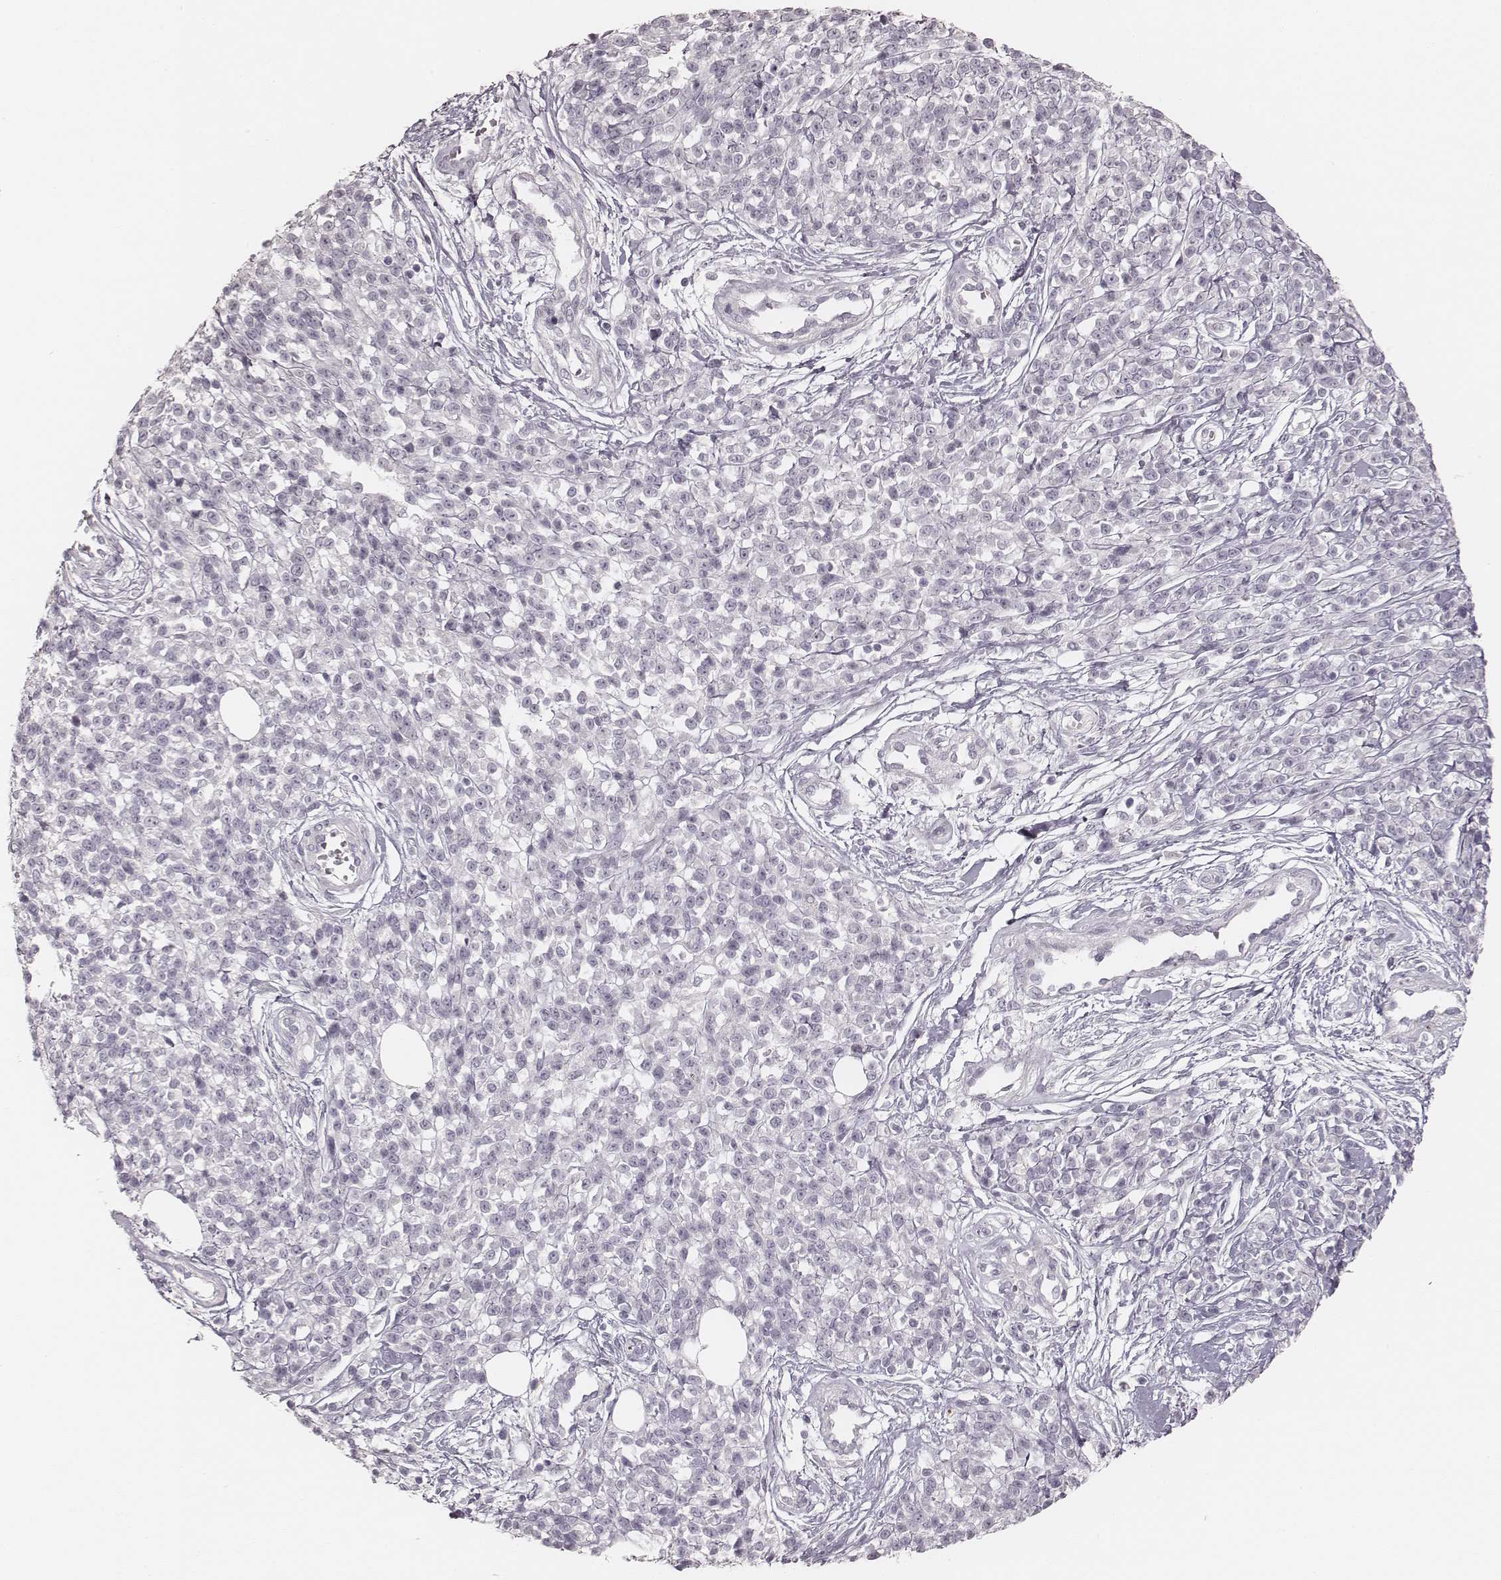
{"staining": {"intensity": "negative", "quantity": "none", "location": "none"}, "tissue": "melanoma", "cell_type": "Tumor cells", "image_type": "cancer", "snomed": [{"axis": "morphology", "description": "Malignant melanoma, NOS"}, {"axis": "topography", "description": "Skin"}, {"axis": "topography", "description": "Skin of trunk"}], "caption": "IHC of malignant melanoma exhibits no staining in tumor cells.", "gene": "SPATA24", "patient": {"sex": "male", "age": 74}}